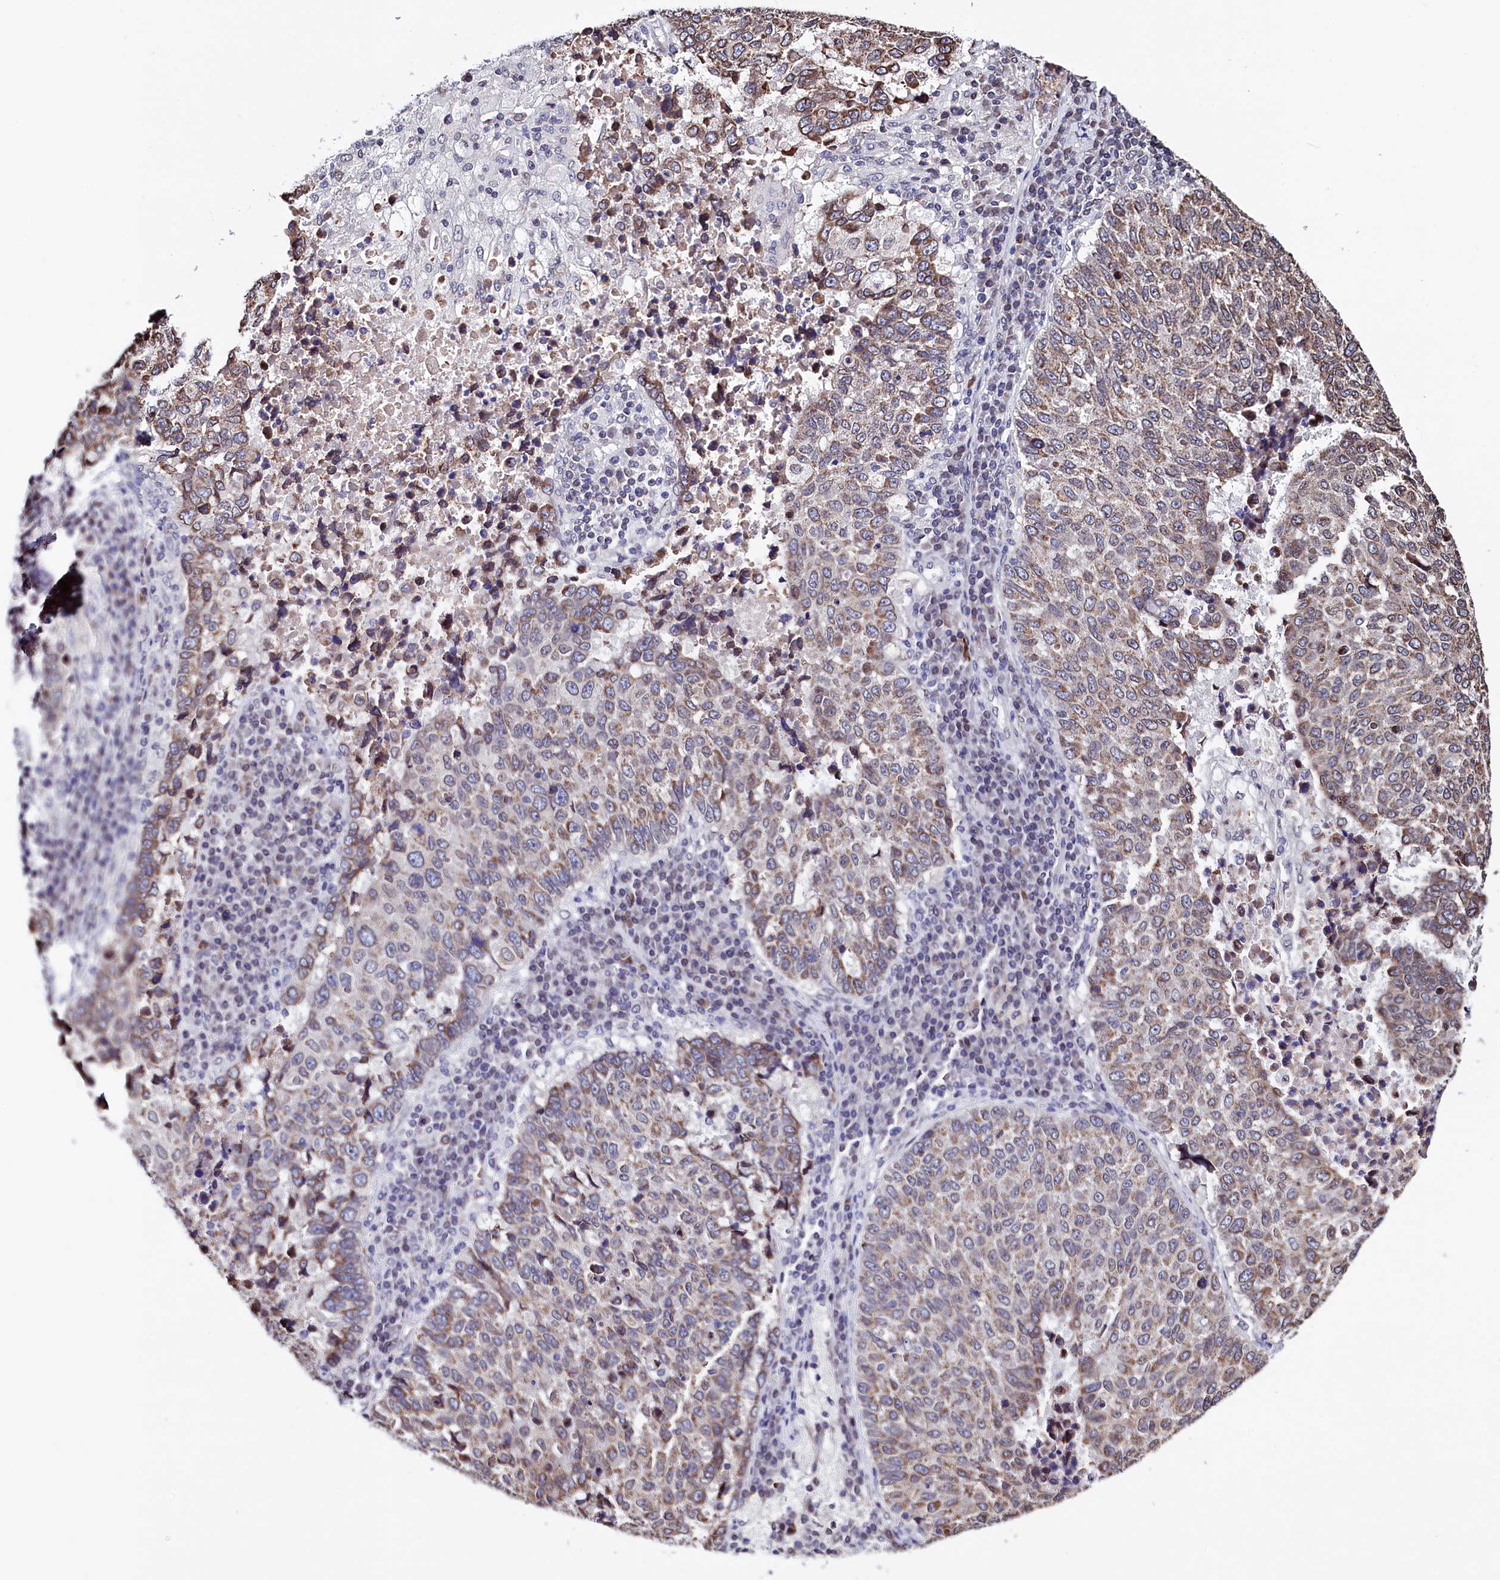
{"staining": {"intensity": "weak", "quantity": ">75%", "location": "cytoplasmic/membranous"}, "tissue": "lung cancer", "cell_type": "Tumor cells", "image_type": "cancer", "snomed": [{"axis": "morphology", "description": "Squamous cell carcinoma, NOS"}, {"axis": "topography", "description": "Lung"}], "caption": "A micrograph showing weak cytoplasmic/membranous positivity in approximately >75% of tumor cells in lung squamous cell carcinoma, as visualized by brown immunohistochemical staining.", "gene": "HAND1", "patient": {"sex": "male", "age": 73}}